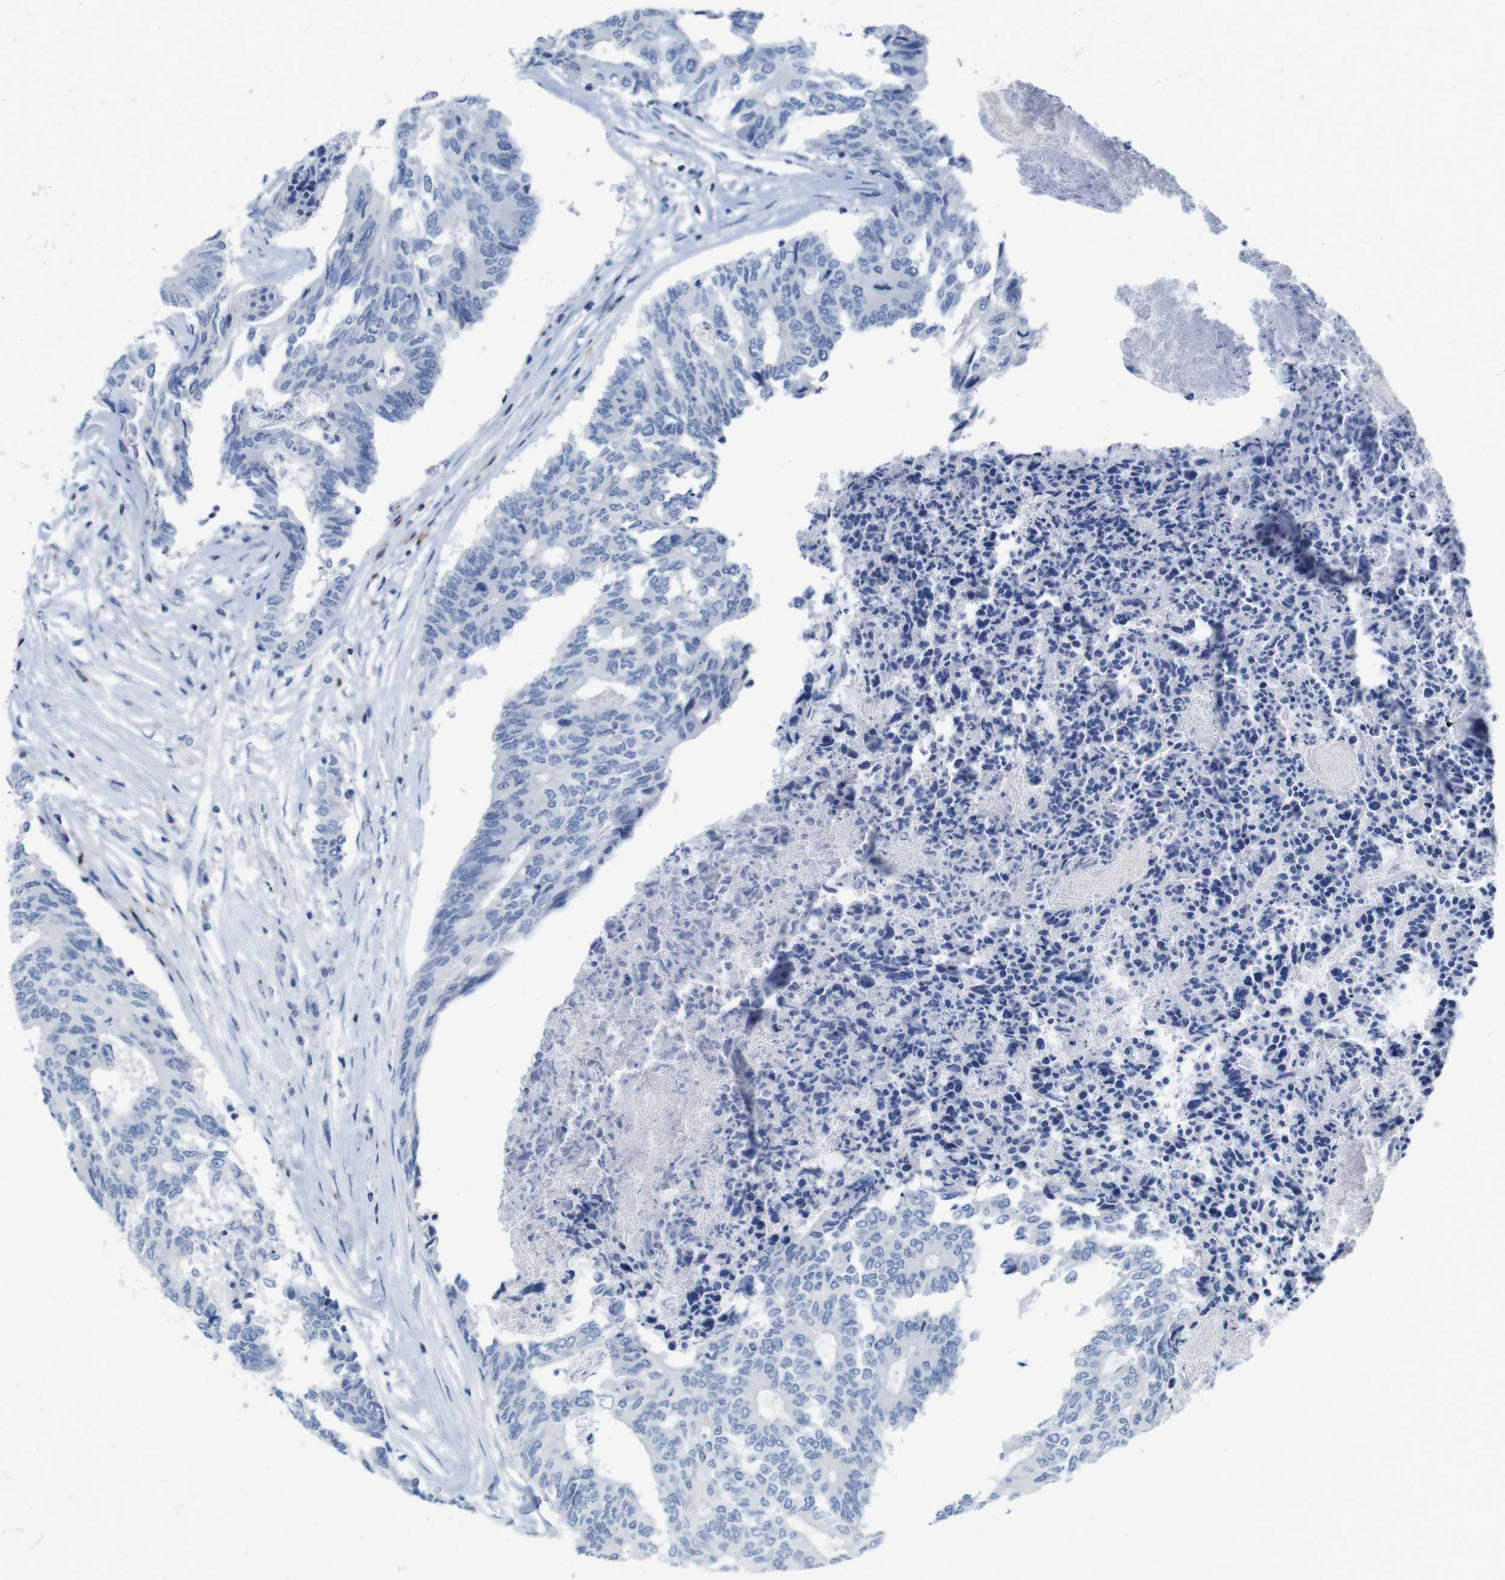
{"staining": {"intensity": "negative", "quantity": "none", "location": "none"}, "tissue": "colorectal cancer", "cell_type": "Tumor cells", "image_type": "cancer", "snomed": [{"axis": "morphology", "description": "Adenocarcinoma, NOS"}, {"axis": "topography", "description": "Rectum"}], "caption": "A histopathology image of human adenocarcinoma (colorectal) is negative for staining in tumor cells.", "gene": "CD5", "patient": {"sex": "male", "age": 63}}